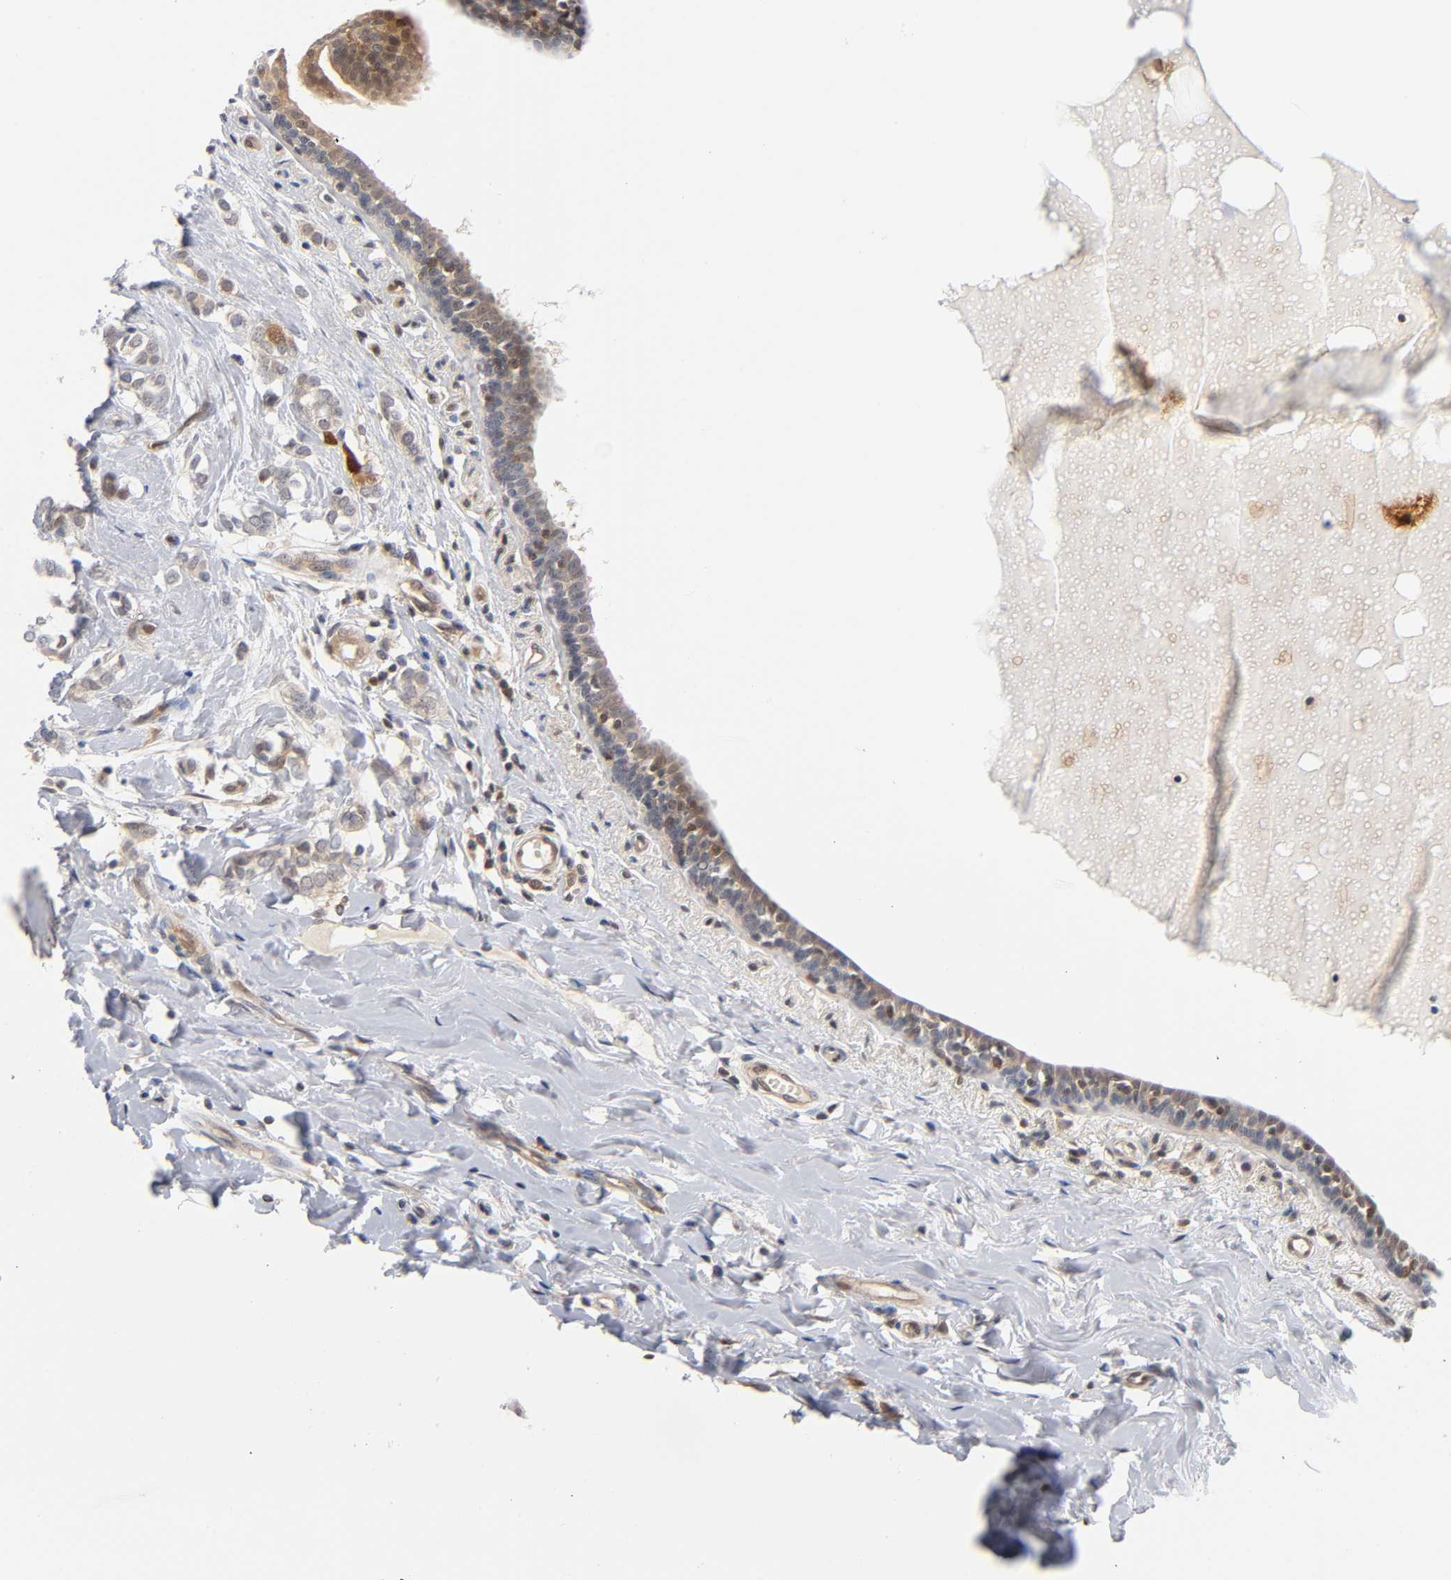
{"staining": {"intensity": "moderate", "quantity": ">75%", "location": "cytoplasmic/membranous"}, "tissue": "breast cancer", "cell_type": "Tumor cells", "image_type": "cancer", "snomed": [{"axis": "morphology", "description": "Normal tissue, NOS"}, {"axis": "morphology", "description": "Lobular carcinoma"}, {"axis": "topography", "description": "Breast"}], "caption": "Immunohistochemistry (IHC) (DAB (3,3'-diaminobenzidine)) staining of breast cancer shows moderate cytoplasmic/membranous protein positivity in about >75% of tumor cells. The staining was performed using DAB to visualize the protein expression in brown, while the nuclei were stained in blue with hematoxylin (Magnification: 20x).", "gene": "DFFB", "patient": {"sex": "female", "age": 47}}